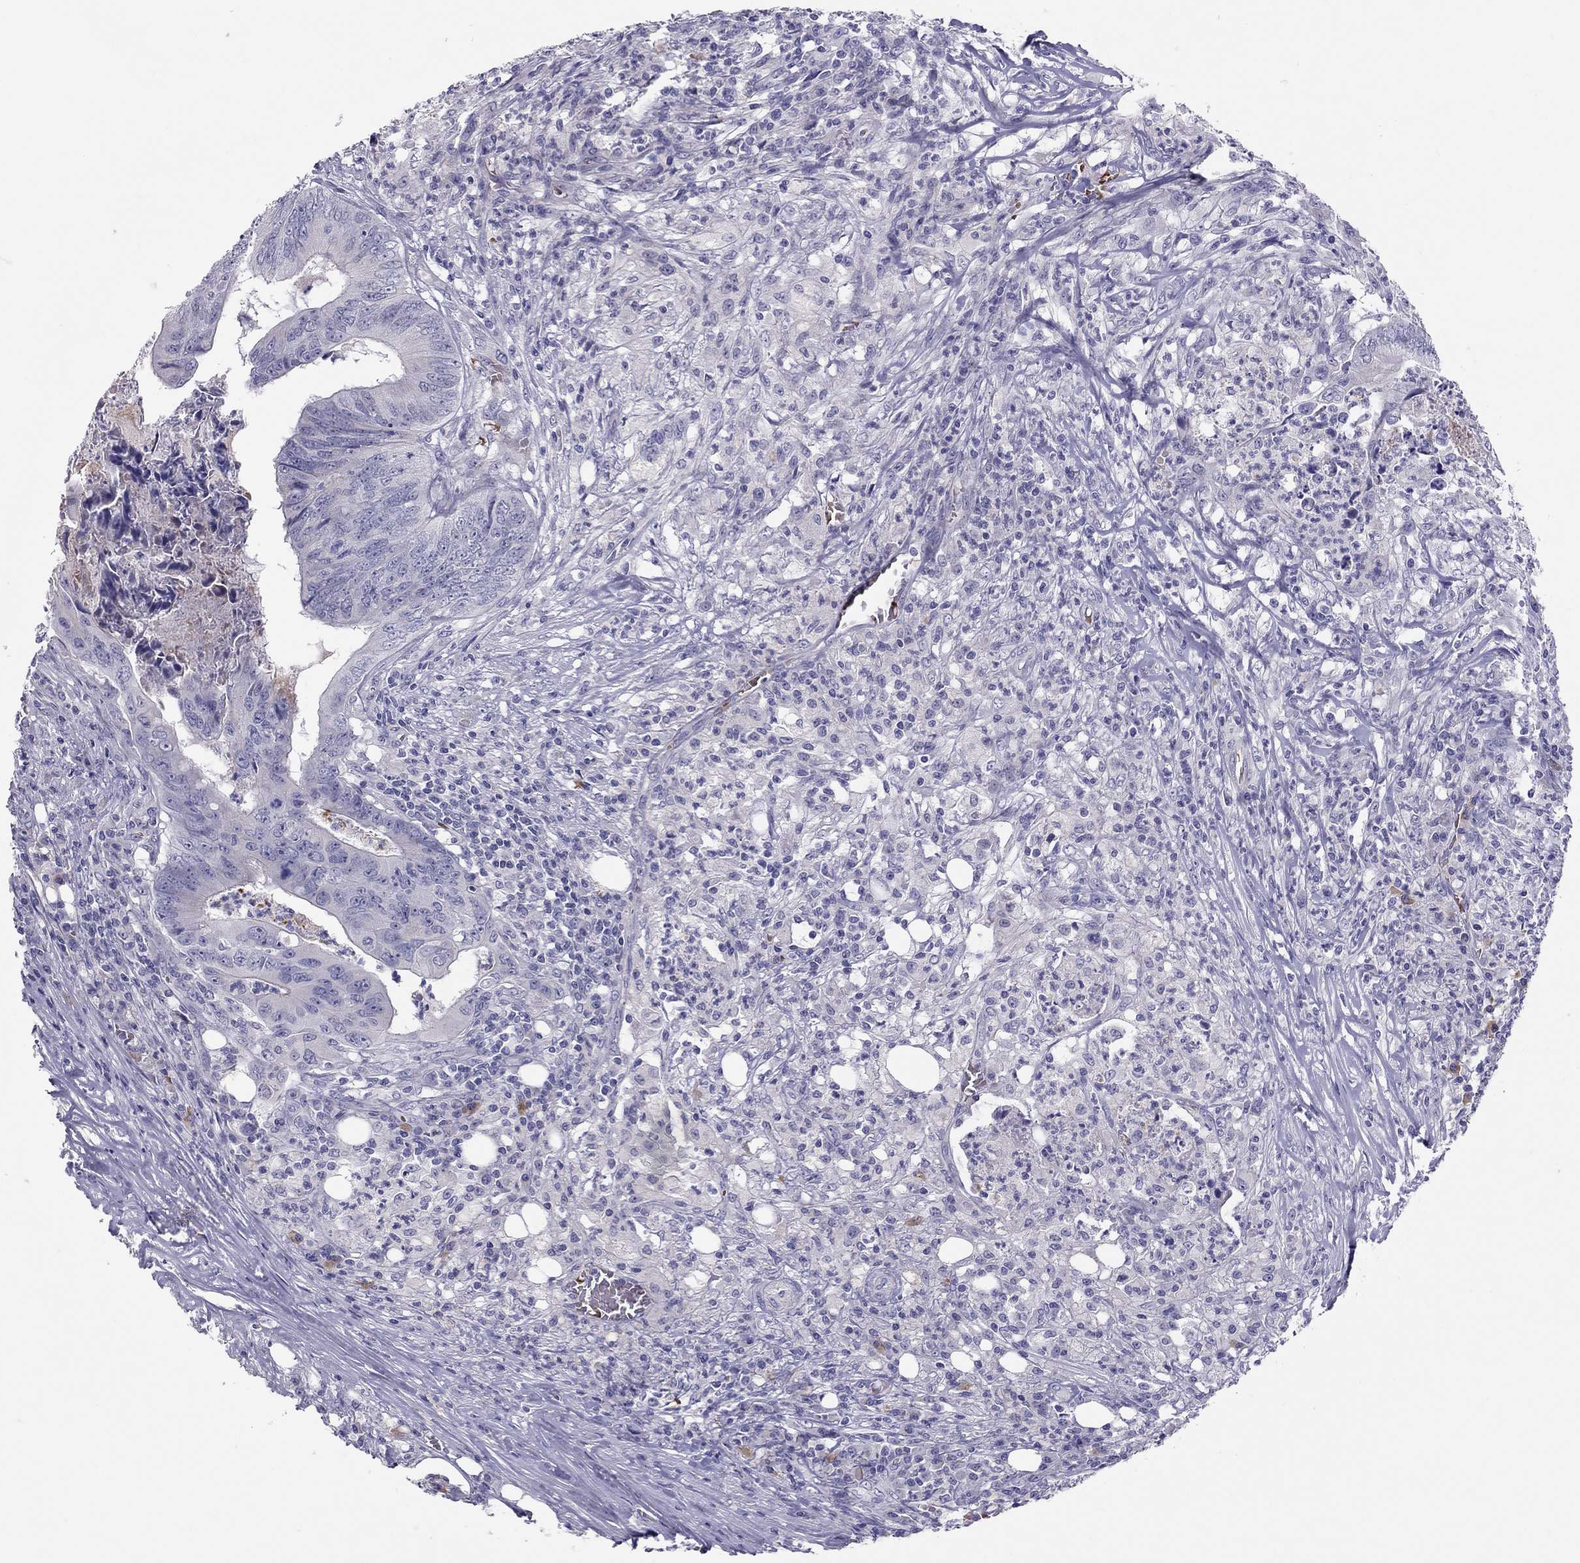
{"staining": {"intensity": "negative", "quantity": "none", "location": "none"}, "tissue": "colorectal cancer", "cell_type": "Tumor cells", "image_type": "cancer", "snomed": [{"axis": "morphology", "description": "Adenocarcinoma, NOS"}, {"axis": "topography", "description": "Colon"}], "caption": "Photomicrograph shows no significant protein positivity in tumor cells of colorectal adenocarcinoma.", "gene": "FRMD1", "patient": {"sex": "male", "age": 84}}